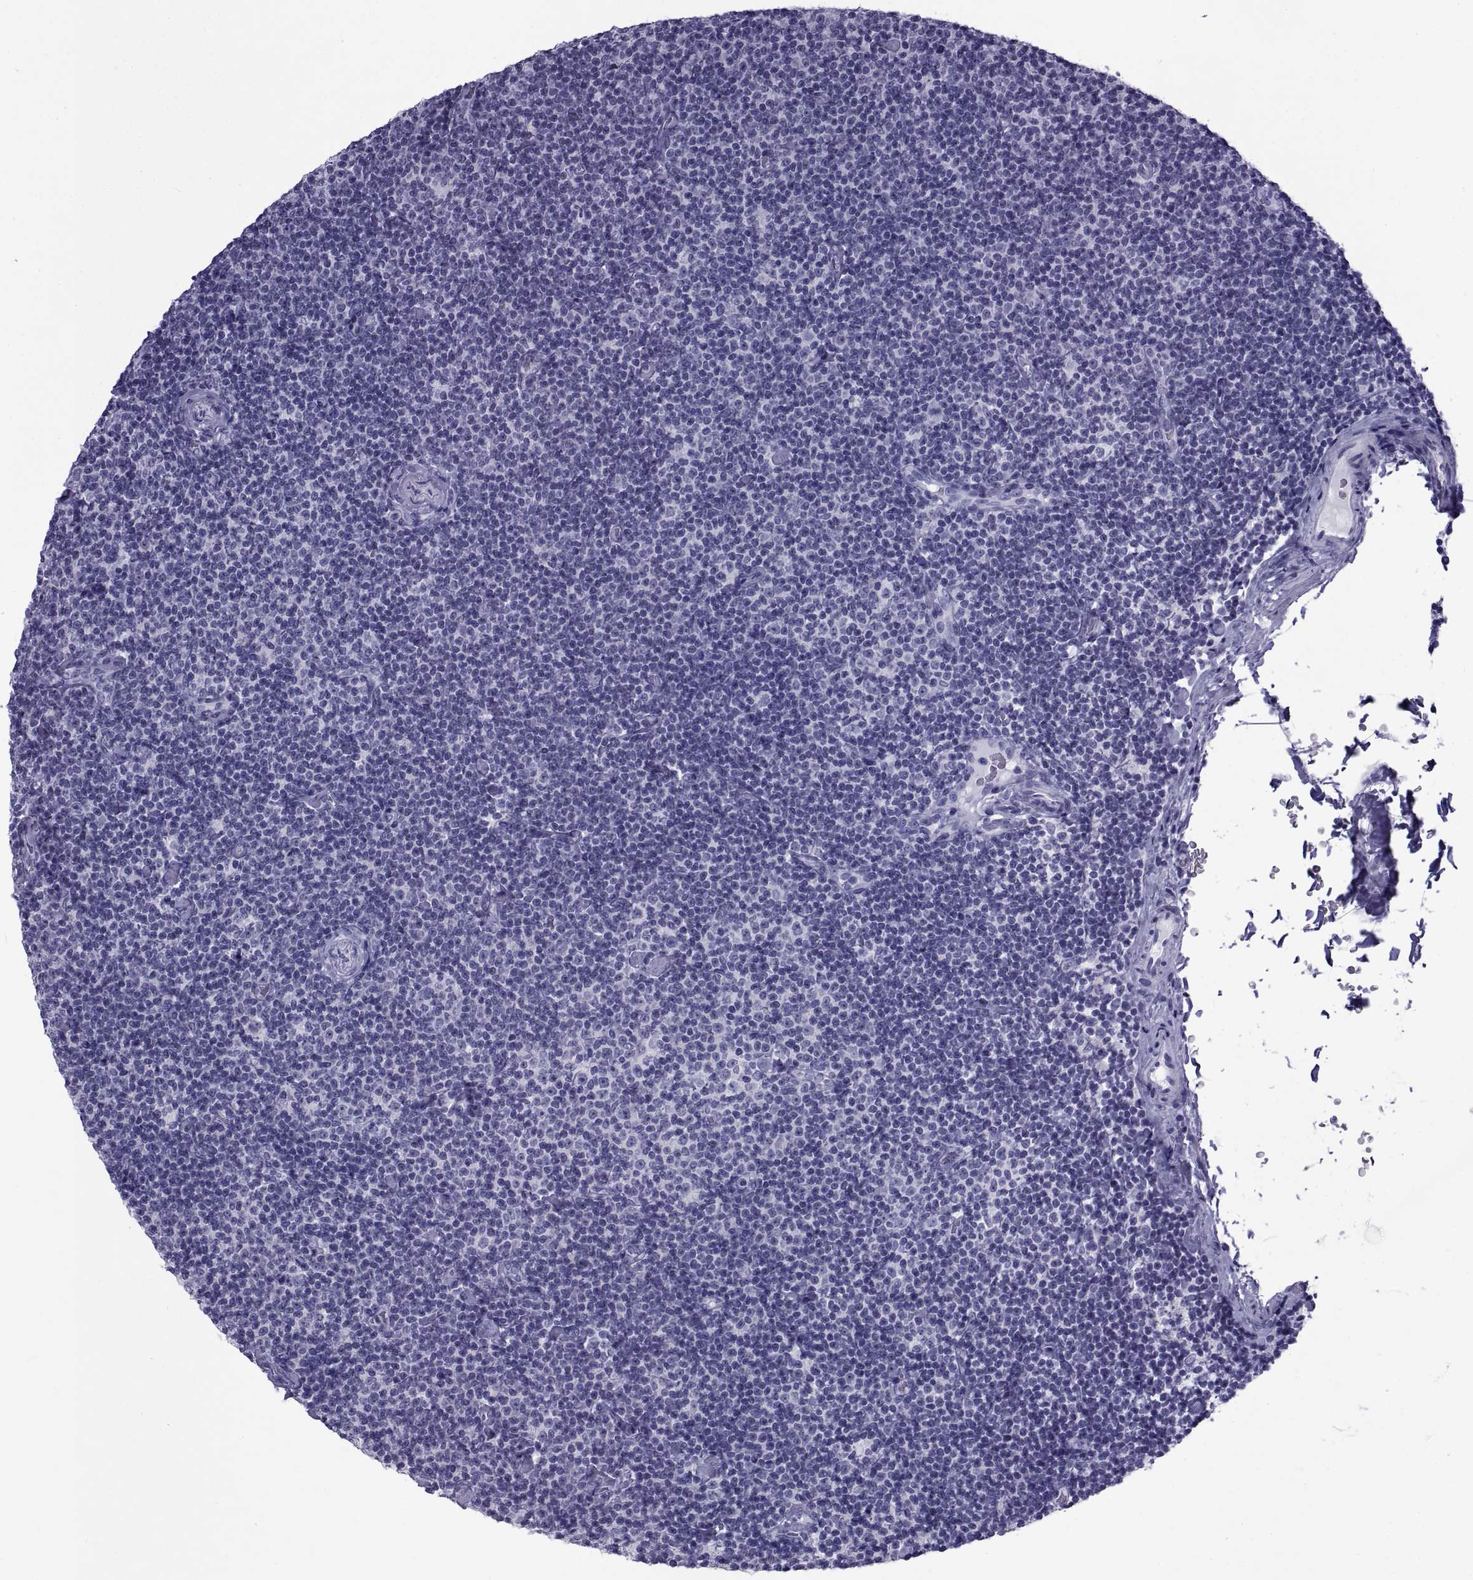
{"staining": {"intensity": "negative", "quantity": "none", "location": "none"}, "tissue": "lymphoma", "cell_type": "Tumor cells", "image_type": "cancer", "snomed": [{"axis": "morphology", "description": "Malignant lymphoma, non-Hodgkin's type, Low grade"}, {"axis": "topography", "description": "Lymph node"}], "caption": "Tumor cells show no significant staining in malignant lymphoma, non-Hodgkin's type (low-grade). (Stains: DAB immunohistochemistry with hematoxylin counter stain, Microscopy: brightfield microscopy at high magnification).", "gene": "NPTX2", "patient": {"sex": "male", "age": 81}}